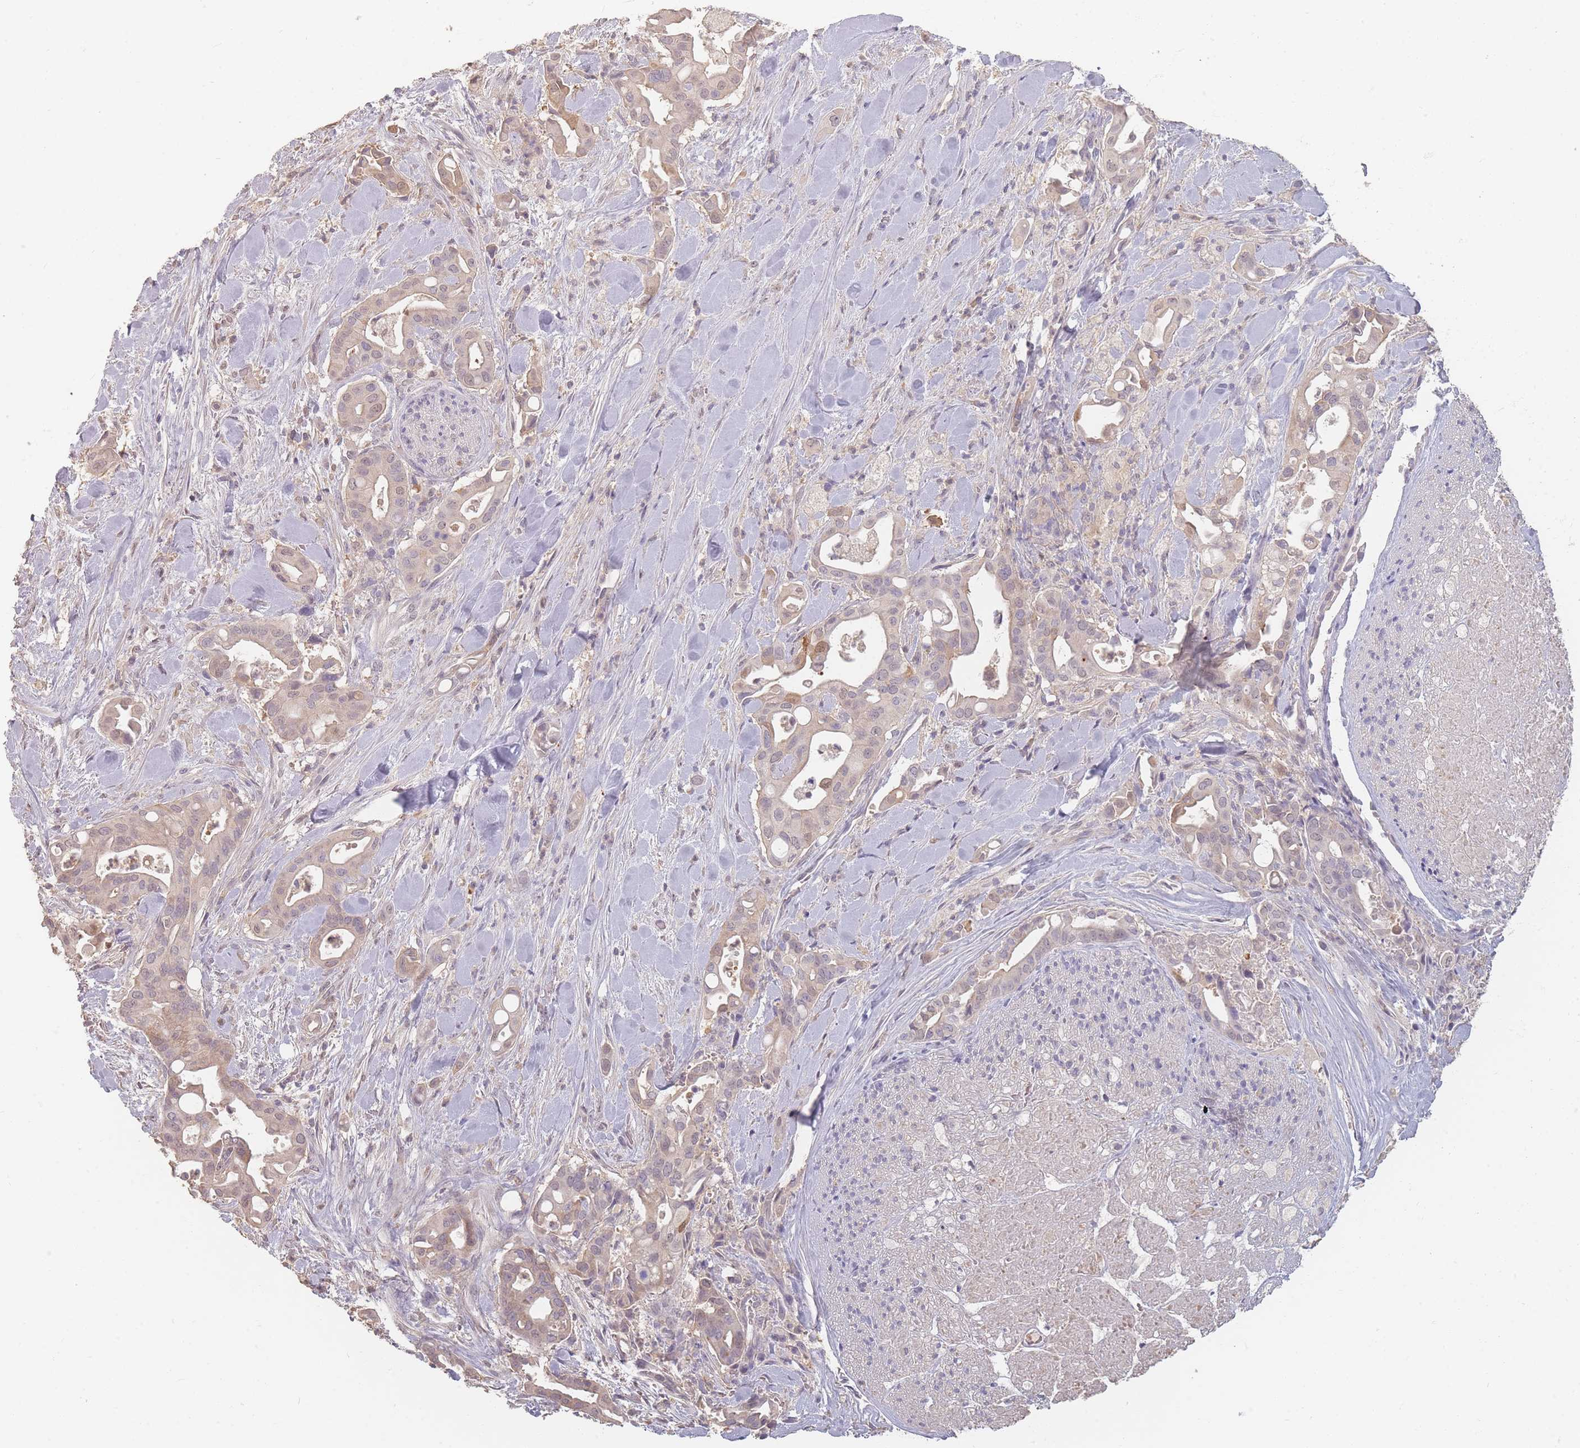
{"staining": {"intensity": "weak", "quantity": "25%-75%", "location": "cytoplasmic/membranous"}, "tissue": "liver cancer", "cell_type": "Tumor cells", "image_type": "cancer", "snomed": [{"axis": "morphology", "description": "Cholangiocarcinoma"}, {"axis": "topography", "description": "Liver"}], "caption": "An immunohistochemistry (IHC) histopathology image of tumor tissue is shown. Protein staining in brown shows weak cytoplasmic/membranous positivity in liver cancer (cholangiocarcinoma) within tumor cells. Nuclei are stained in blue.", "gene": "RFTN1", "patient": {"sex": "female", "age": 68}}